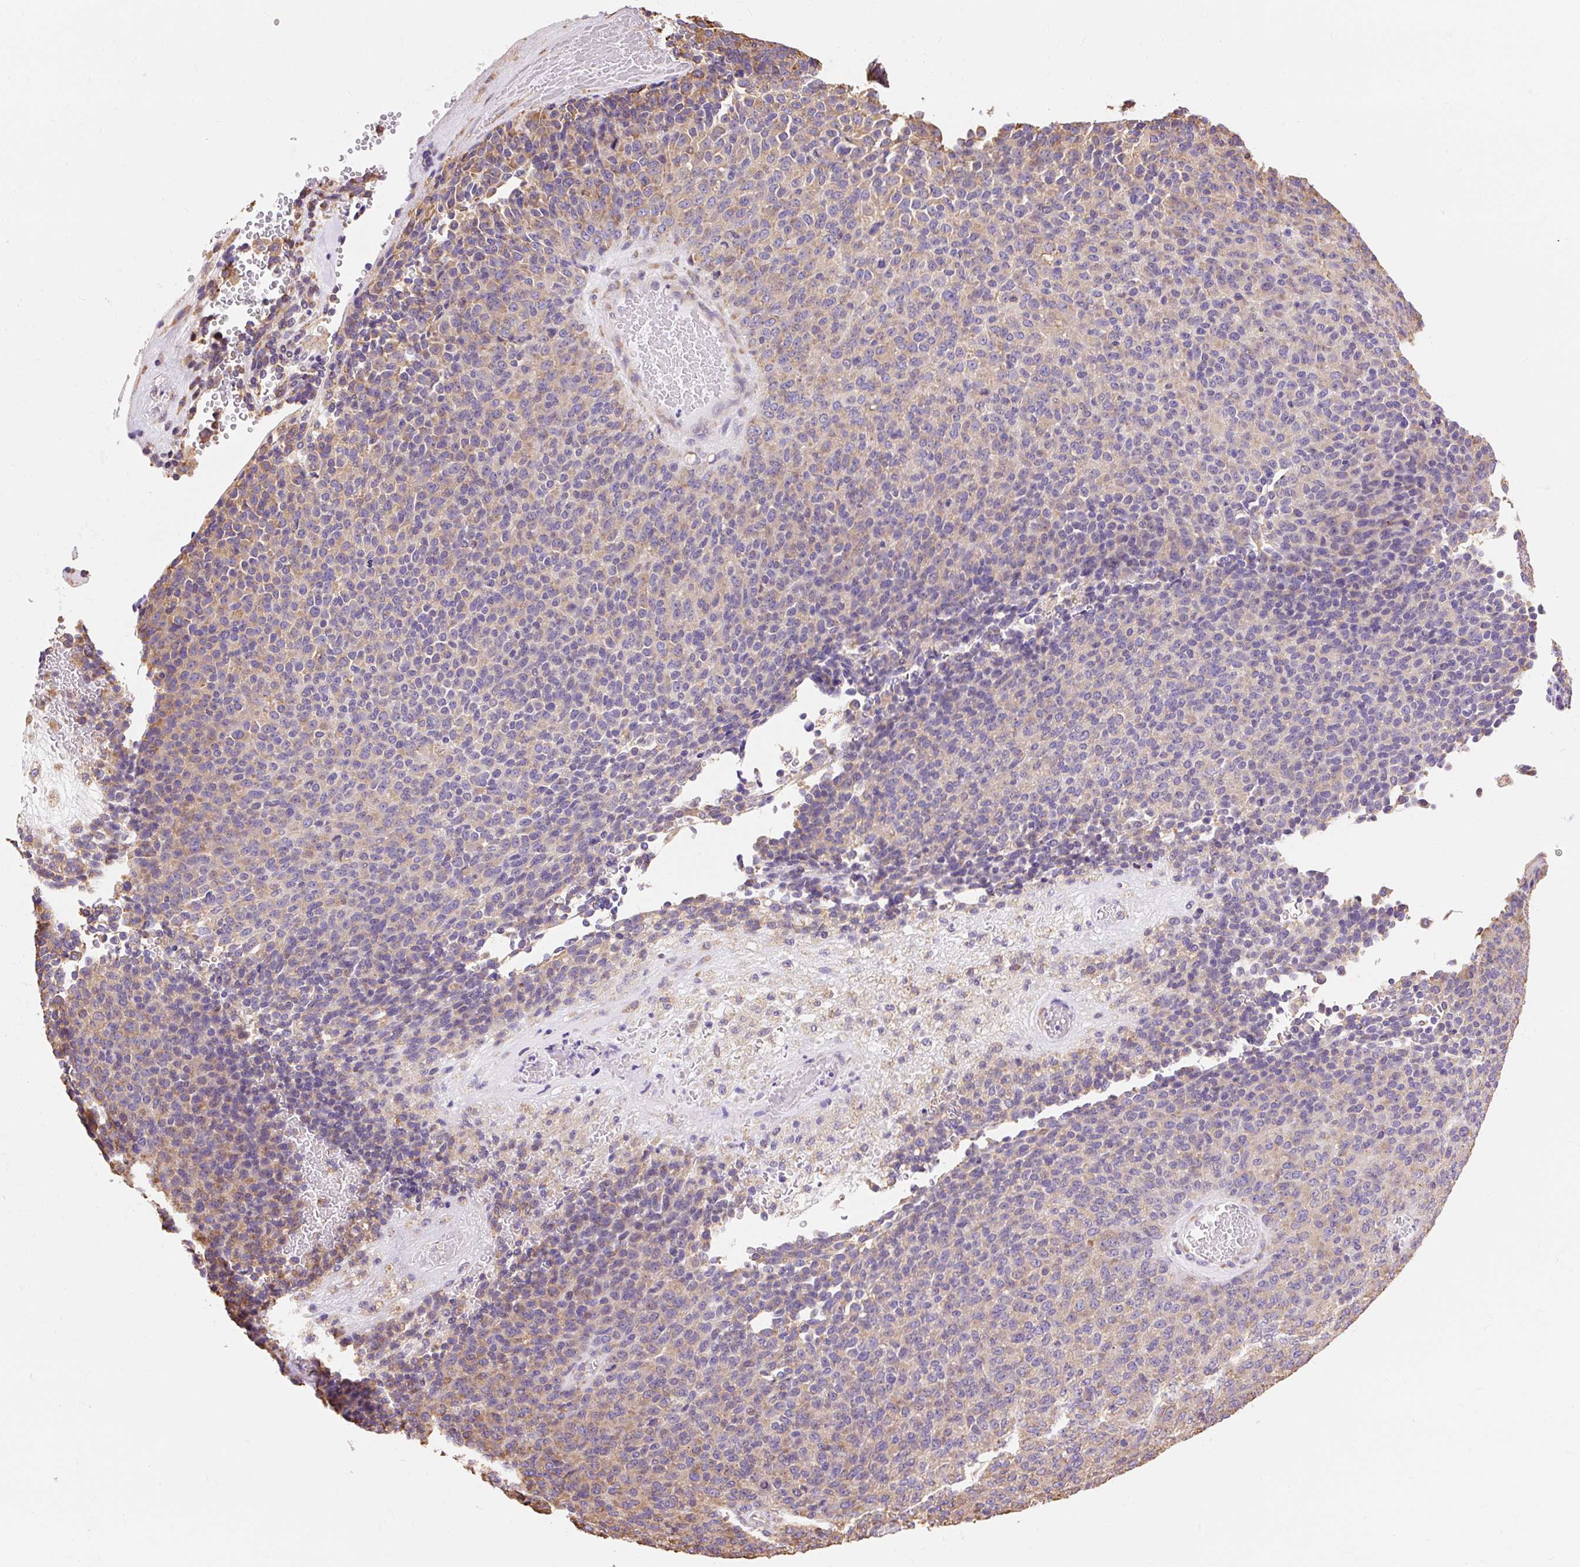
{"staining": {"intensity": "weak", "quantity": "25%-75%", "location": "cytoplasmic/membranous"}, "tissue": "melanoma", "cell_type": "Tumor cells", "image_type": "cancer", "snomed": [{"axis": "morphology", "description": "Malignant melanoma, Metastatic site"}, {"axis": "topography", "description": "Brain"}], "caption": "Immunohistochemical staining of human malignant melanoma (metastatic site) shows low levels of weak cytoplasmic/membranous positivity in about 25%-75% of tumor cells. (DAB (3,3'-diaminobenzidine) IHC, brown staining for protein, blue staining for nuclei).", "gene": "RPS17", "patient": {"sex": "female", "age": 56}}